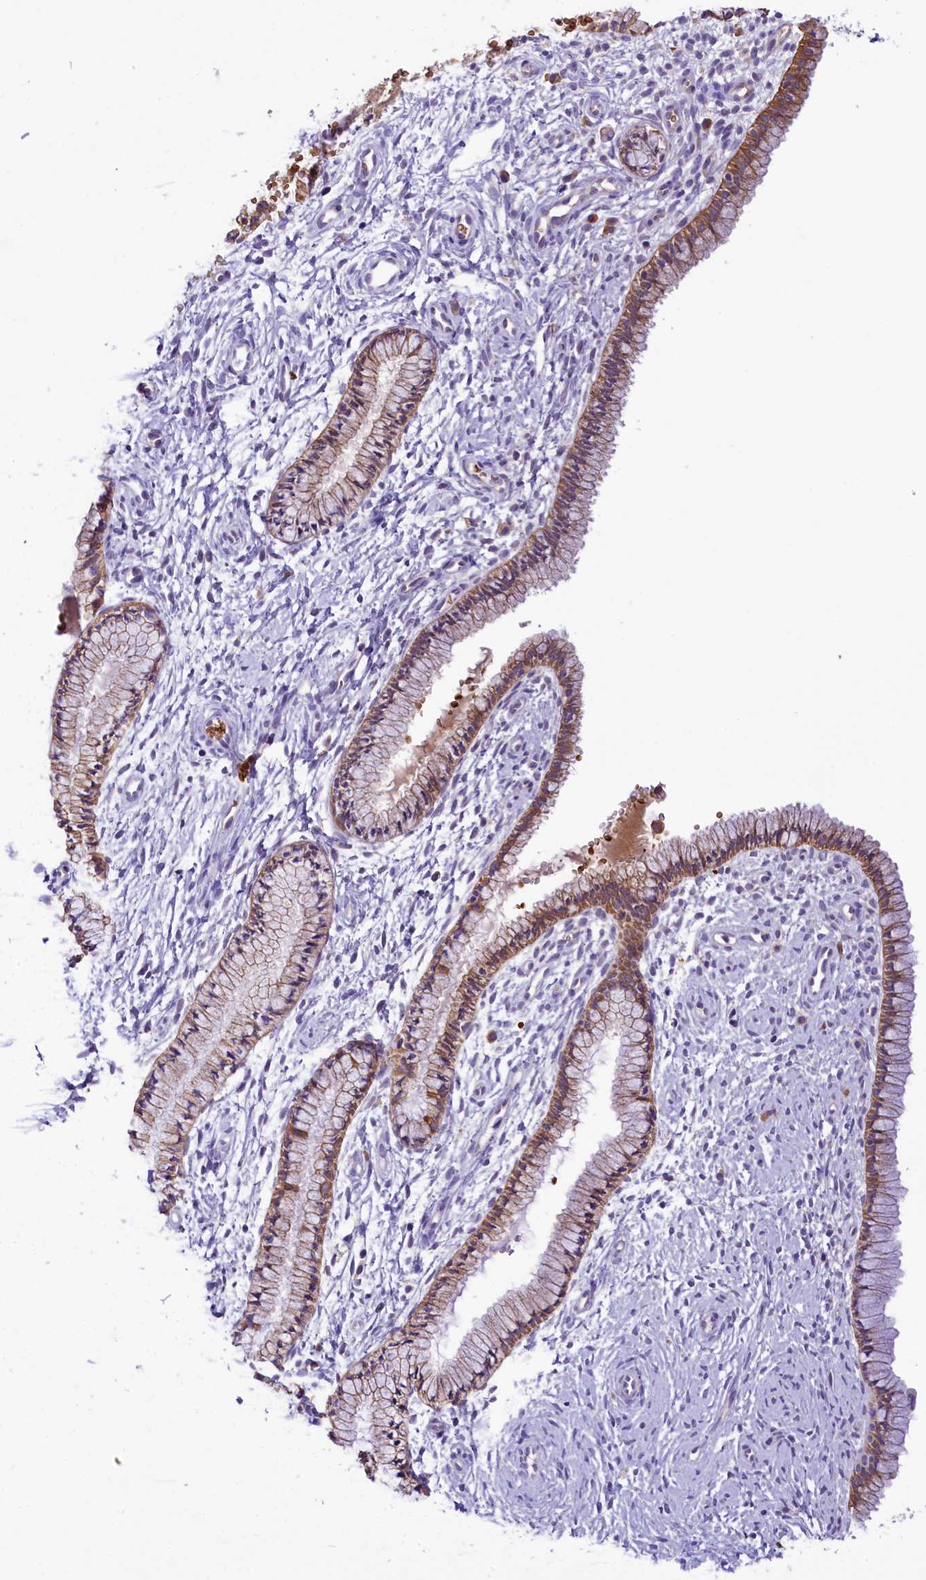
{"staining": {"intensity": "moderate", "quantity": ">75%", "location": "cytoplasmic/membranous"}, "tissue": "cervix", "cell_type": "Glandular cells", "image_type": "normal", "snomed": [{"axis": "morphology", "description": "Normal tissue, NOS"}, {"axis": "topography", "description": "Cervix"}], "caption": "This photomicrograph exhibits unremarkable cervix stained with immunohistochemistry to label a protein in brown. The cytoplasmic/membranous of glandular cells show moderate positivity for the protein. Nuclei are counter-stained blue.", "gene": "LARP4", "patient": {"sex": "female", "age": 33}}